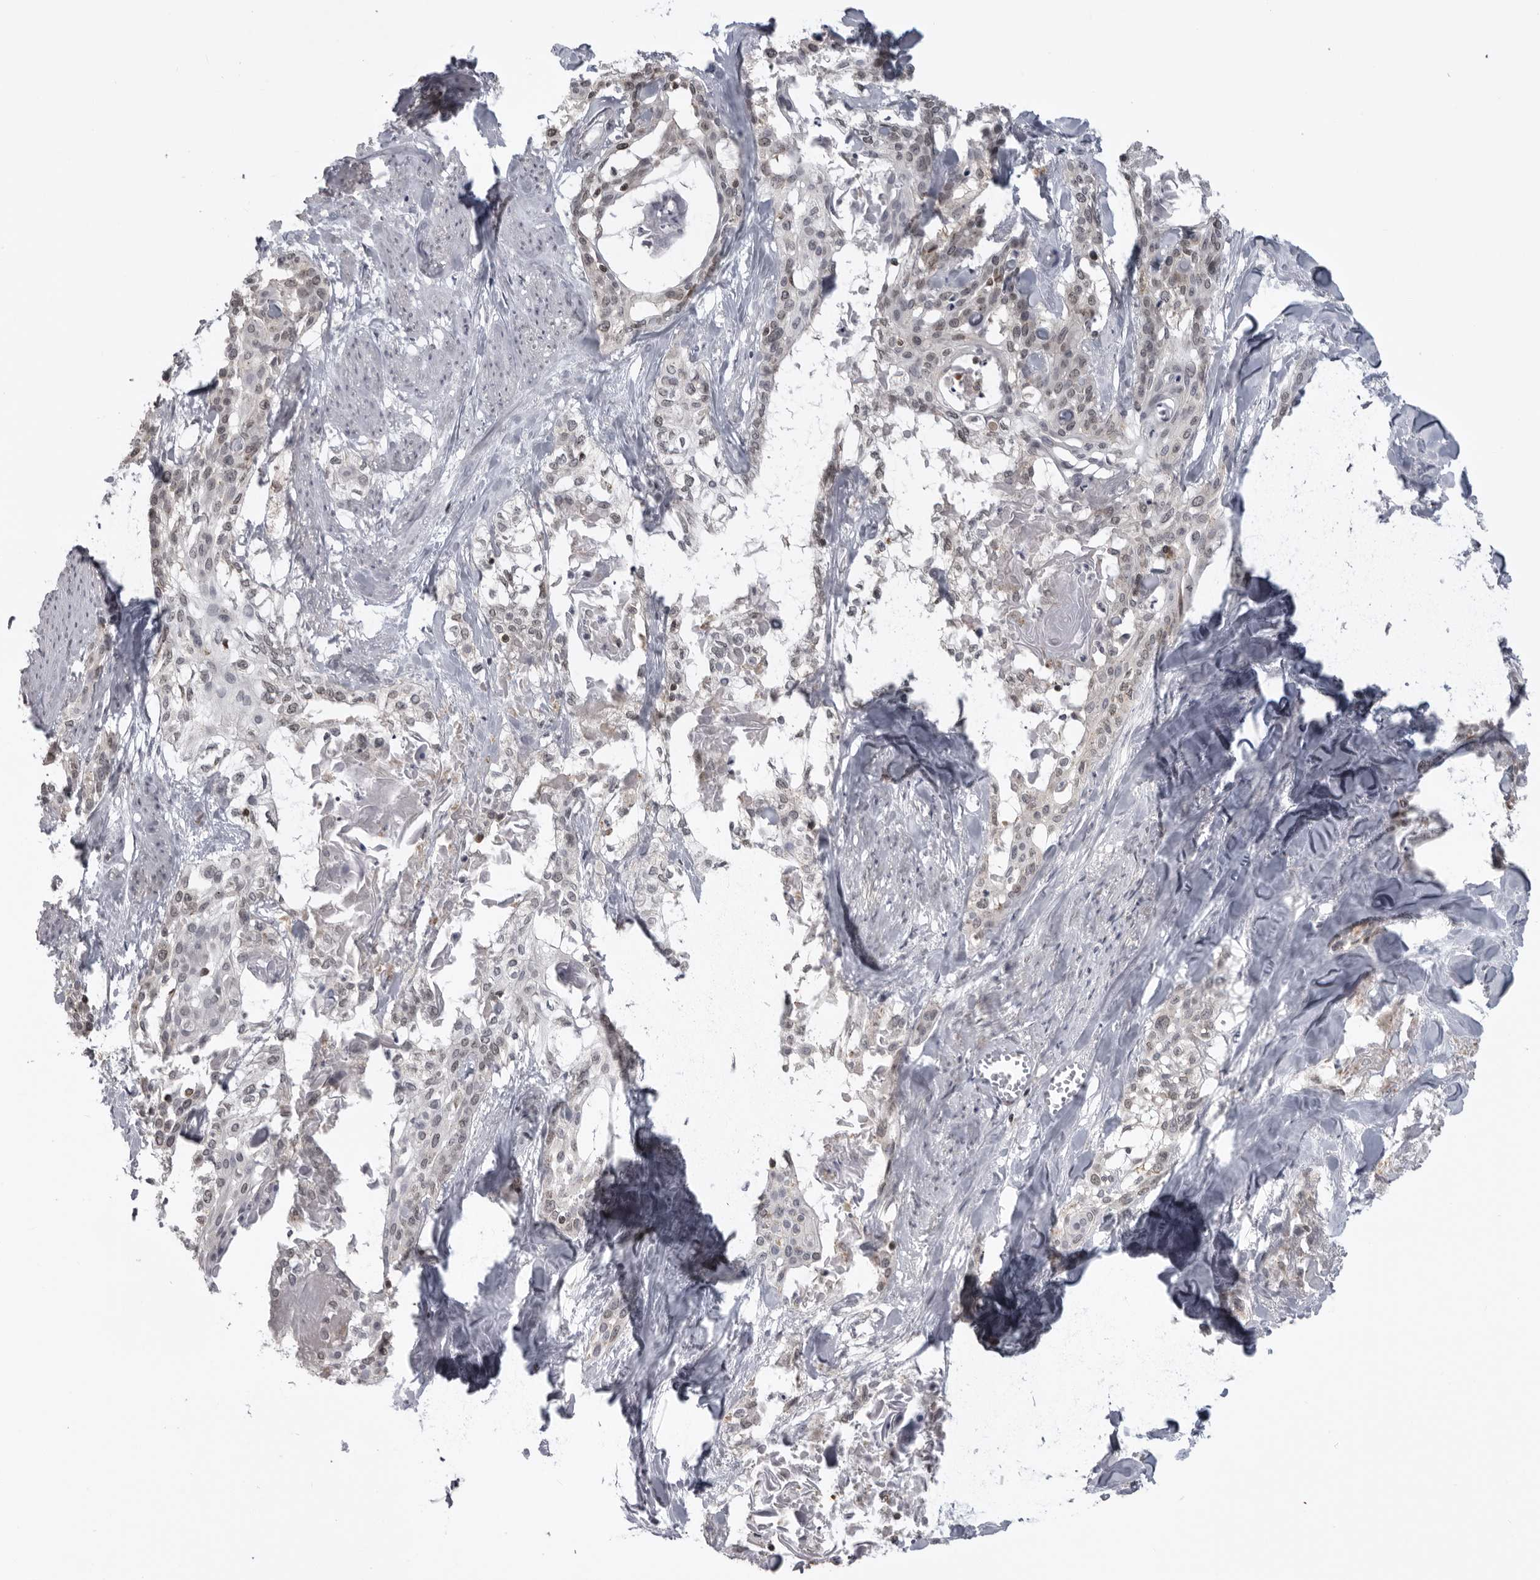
{"staining": {"intensity": "weak", "quantity": "25%-75%", "location": "nuclear"}, "tissue": "cervical cancer", "cell_type": "Tumor cells", "image_type": "cancer", "snomed": [{"axis": "morphology", "description": "Squamous cell carcinoma, NOS"}, {"axis": "topography", "description": "Cervix"}], "caption": "Protein staining of cervical squamous cell carcinoma tissue reveals weak nuclear expression in approximately 25%-75% of tumor cells.", "gene": "PDCL3", "patient": {"sex": "female", "age": 57}}